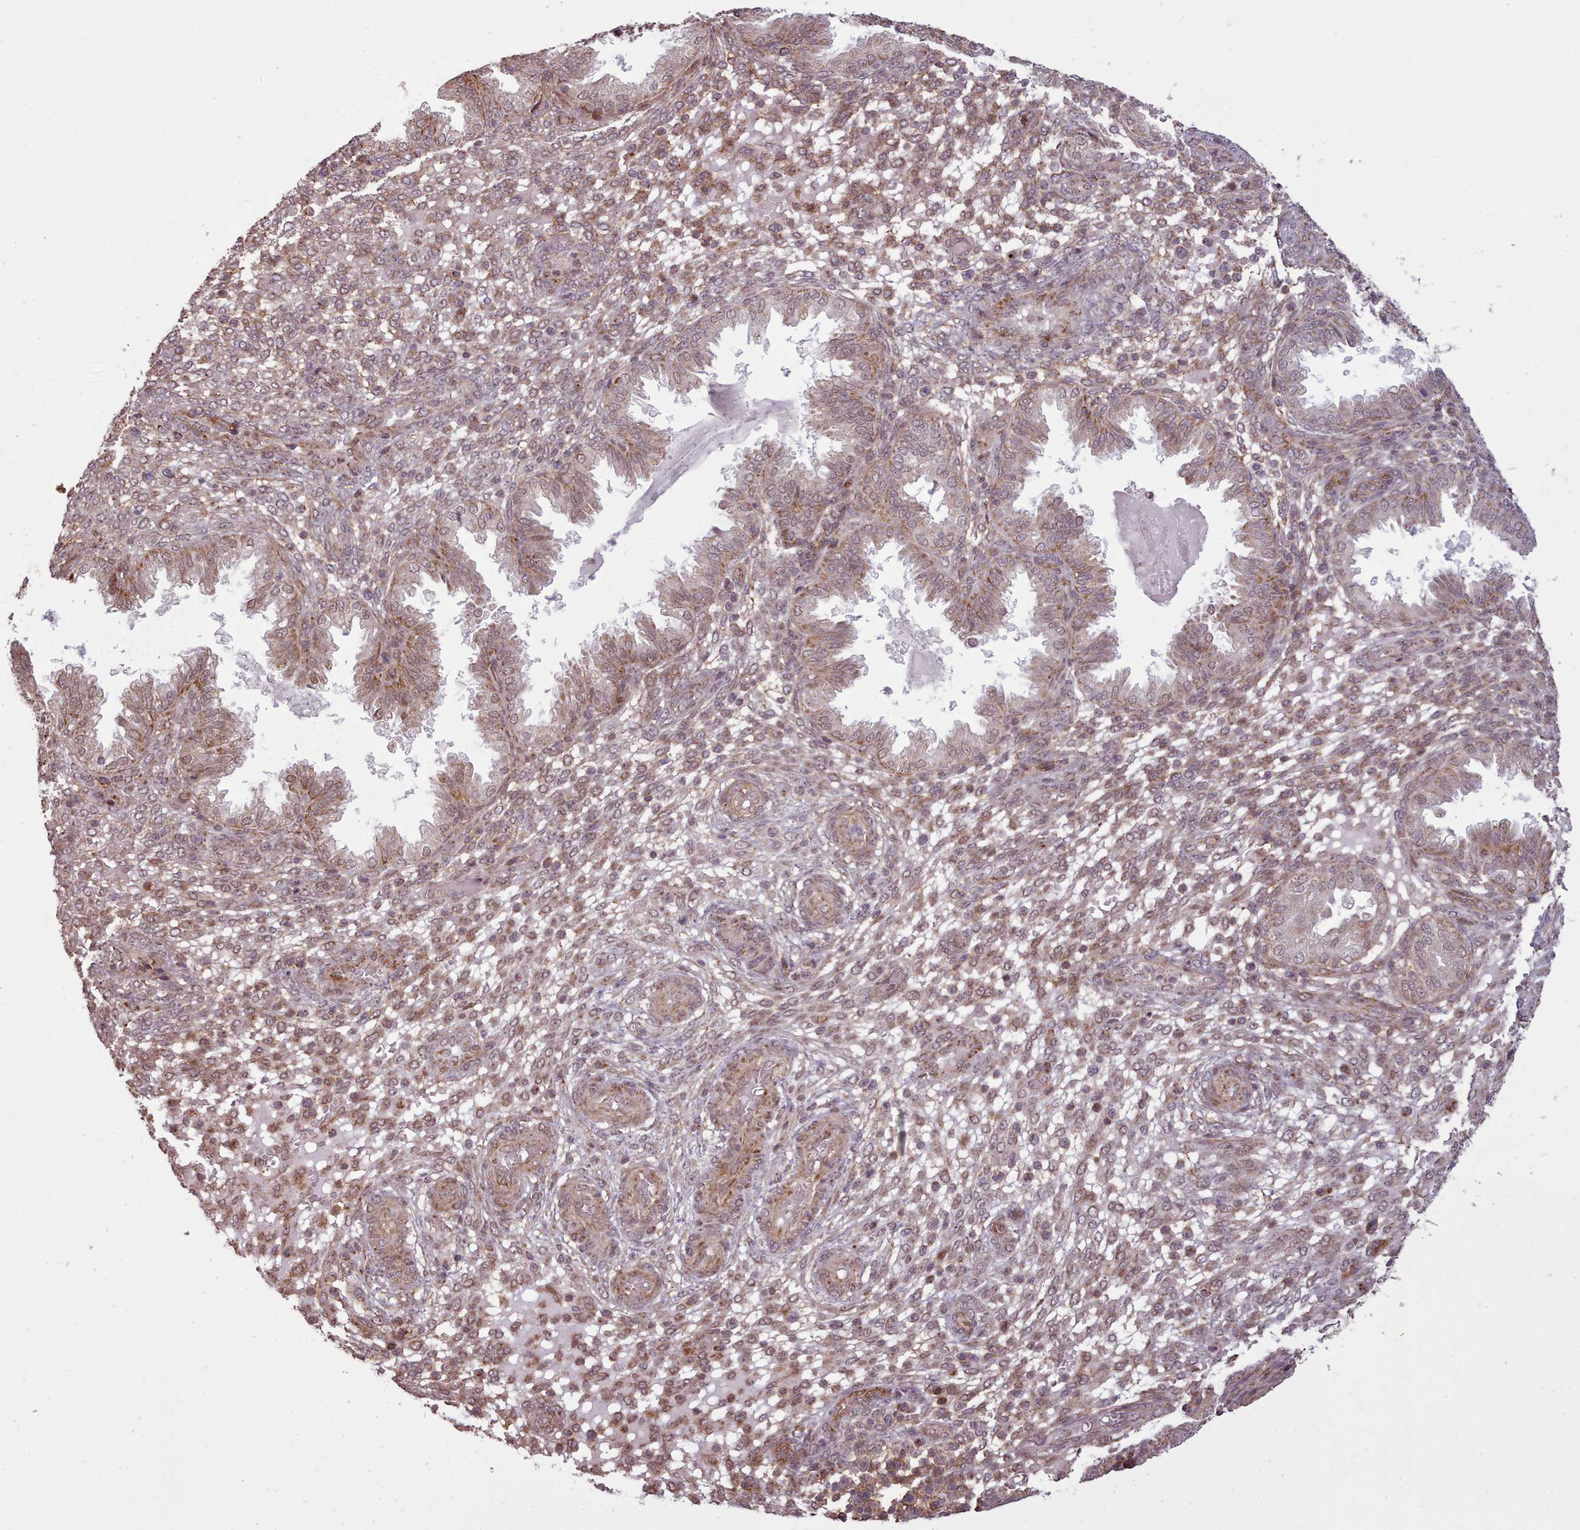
{"staining": {"intensity": "moderate", "quantity": "<25%", "location": "cytoplasmic/membranous"}, "tissue": "endometrium", "cell_type": "Cells in endometrial stroma", "image_type": "normal", "snomed": [{"axis": "morphology", "description": "Normal tissue, NOS"}, {"axis": "topography", "description": "Endometrium"}], "caption": "Moderate cytoplasmic/membranous protein staining is identified in about <25% of cells in endometrial stroma in endometrium. Nuclei are stained in blue.", "gene": "ZMYM4", "patient": {"sex": "female", "age": 33}}